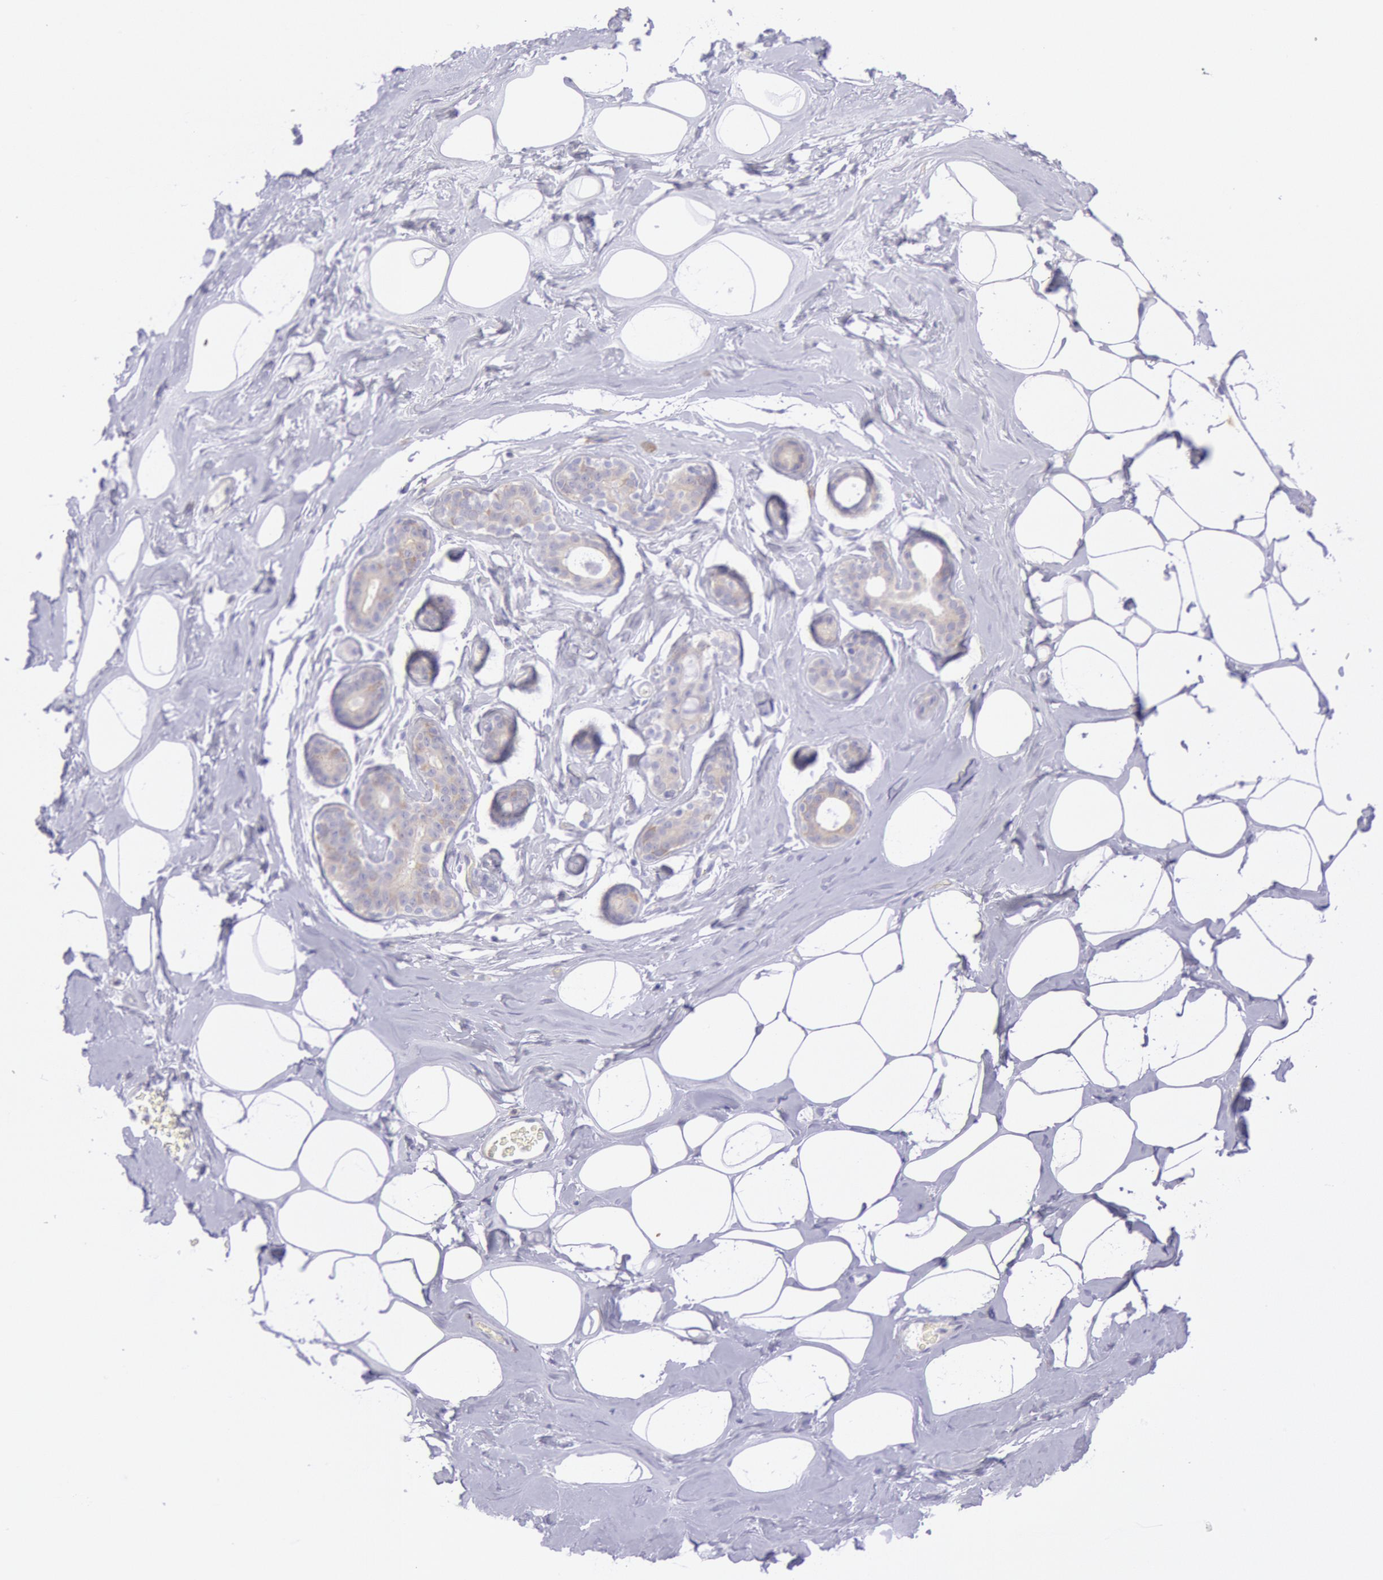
{"staining": {"intensity": "negative", "quantity": "none", "location": "none"}, "tissue": "breast", "cell_type": "Adipocytes", "image_type": "normal", "snomed": [{"axis": "morphology", "description": "Normal tissue, NOS"}, {"axis": "morphology", "description": "Fibrosis, NOS"}, {"axis": "topography", "description": "Breast"}], "caption": "Photomicrograph shows no significant protein staining in adipocytes of benign breast.", "gene": "MYH1", "patient": {"sex": "female", "age": 39}}